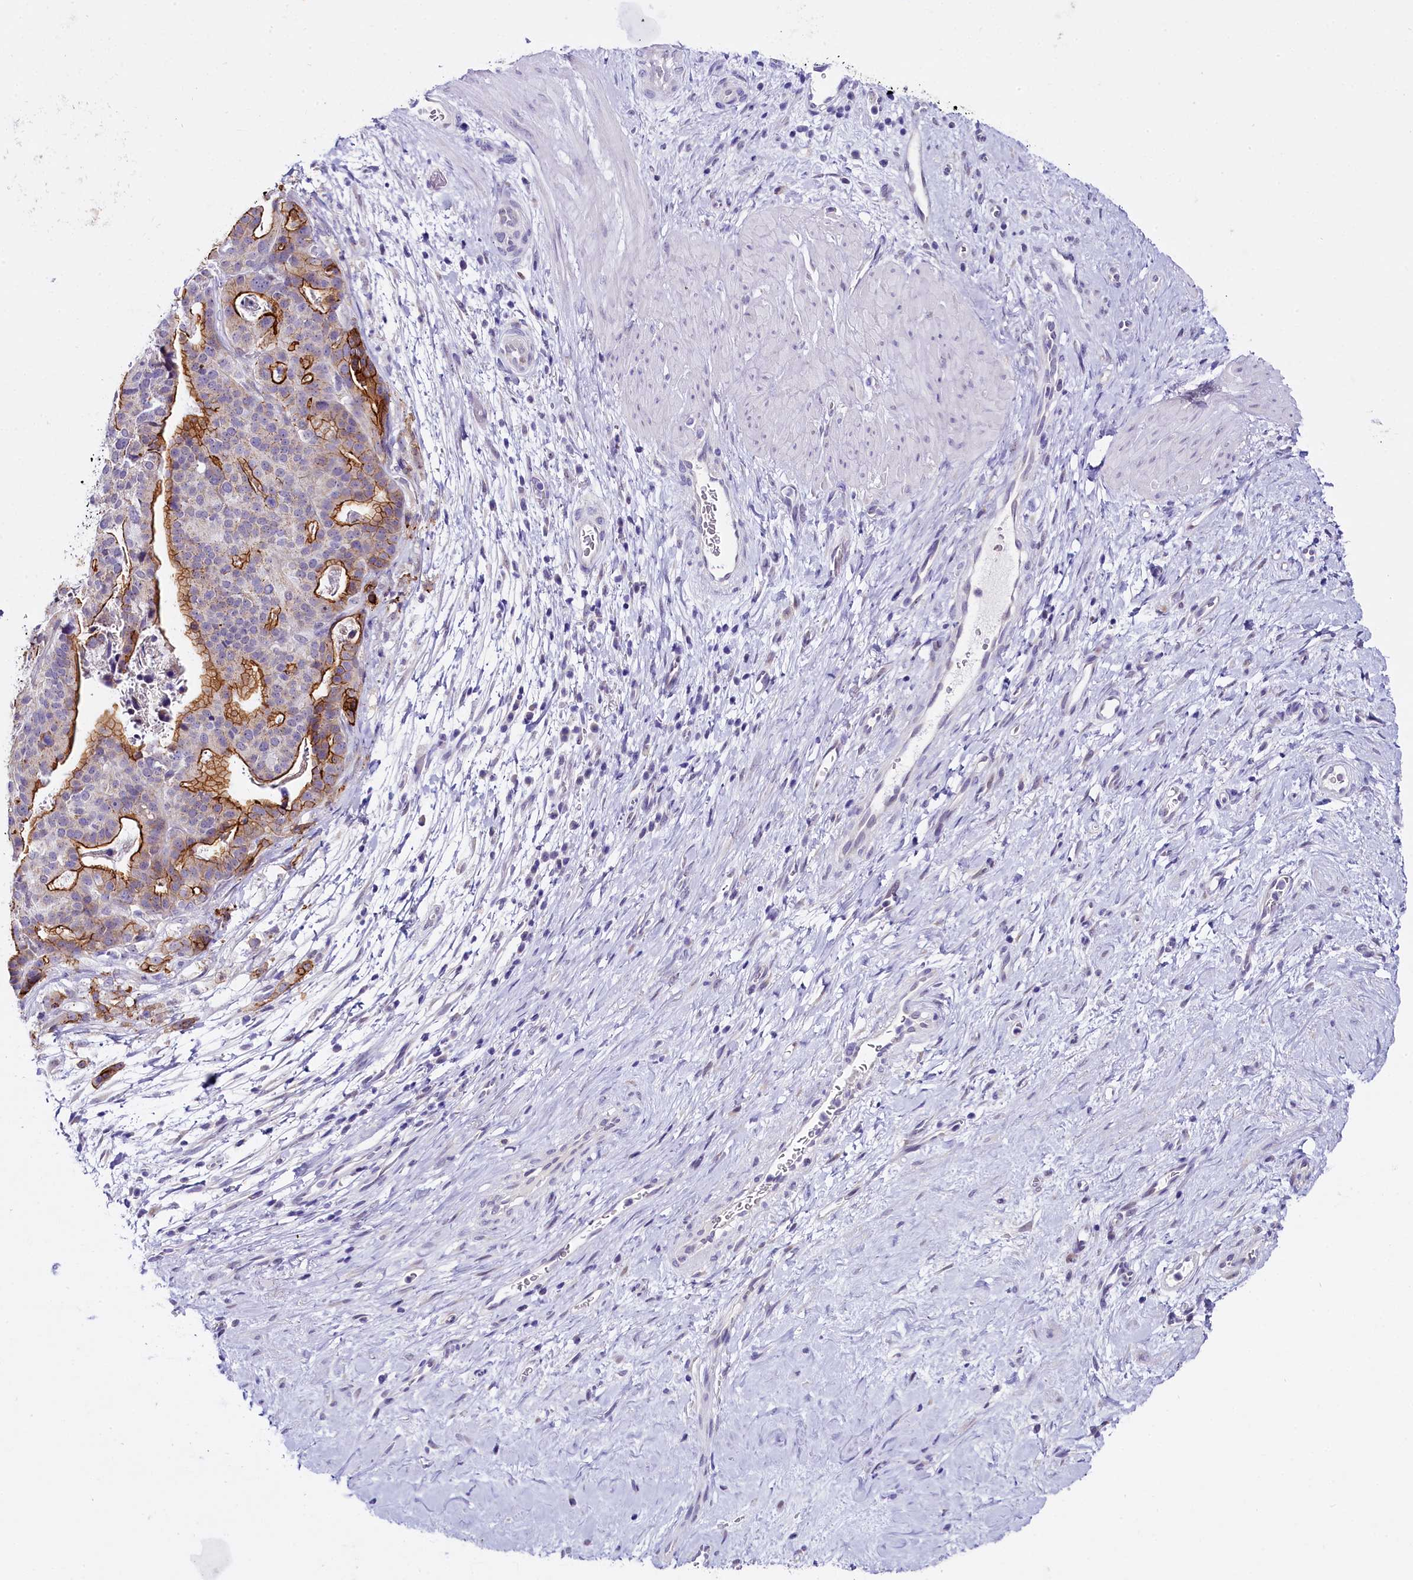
{"staining": {"intensity": "moderate", "quantity": "25%-75%", "location": "cytoplasmic/membranous"}, "tissue": "stomach cancer", "cell_type": "Tumor cells", "image_type": "cancer", "snomed": [{"axis": "morphology", "description": "Adenocarcinoma, NOS"}, {"axis": "topography", "description": "Stomach"}], "caption": "The micrograph demonstrates immunohistochemical staining of stomach adenocarcinoma. There is moderate cytoplasmic/membranous positivity is identified in approximately 25%-75% of tumor cells.", "gene": "OSGEP", "patient": {"sex": "male", "age": 48}}